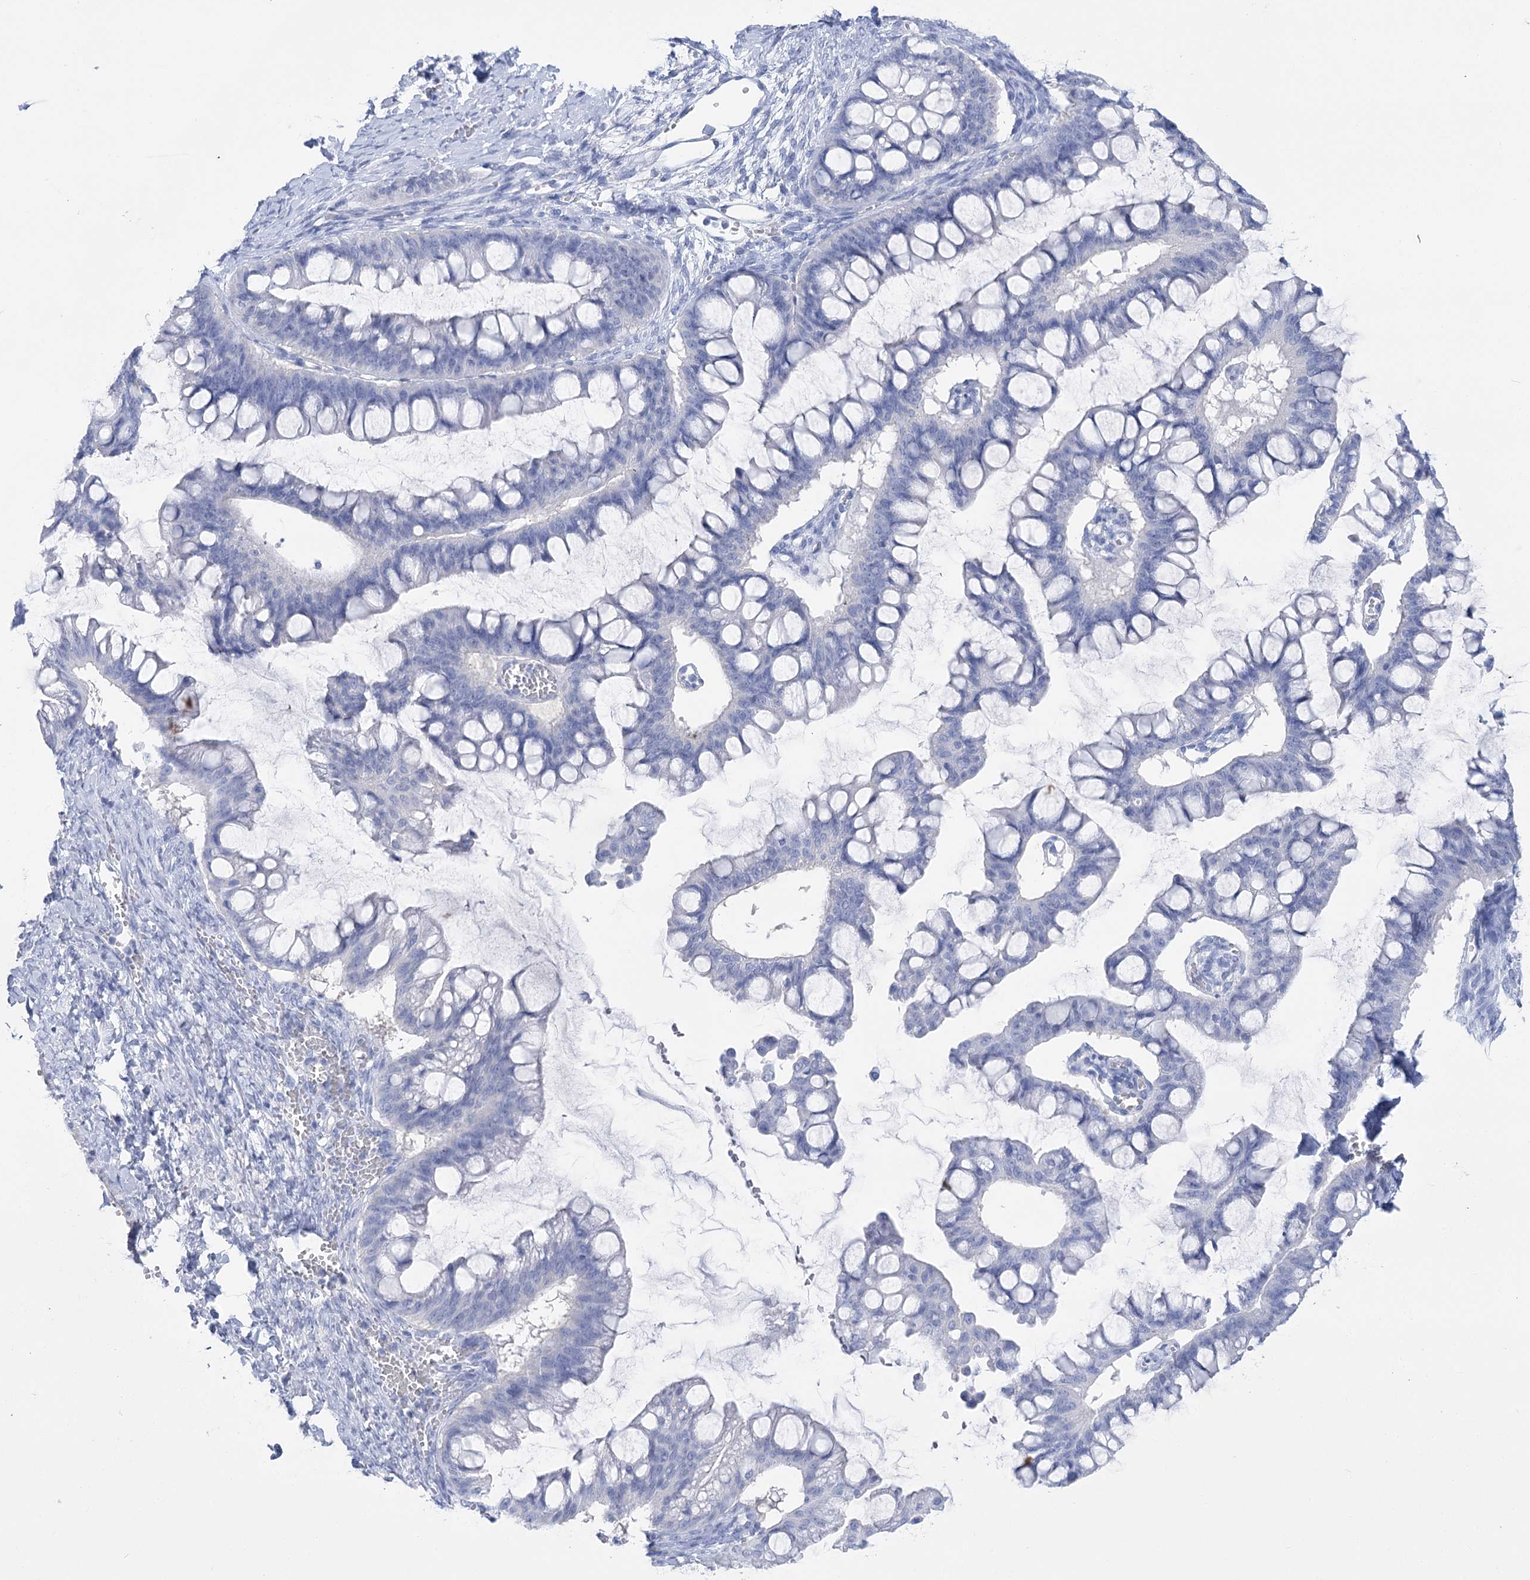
{"staining": {"intensity": "negative", "quantity": "none", "location": "none"}, "tissue": "ovarian cancer", "cell_type": "Tumor cells", "image_type": "cancer", "snomed": [{"axis": "morphology", "description": "Cystadenocarcinoma, mucinous, NOS"}, {"axis": "topography", "description": "Ovary"}], "caption": "Human ovarian cancer (mucinous cystadenocarcinoma) stained for a protein using immunohistochemistry exhibits no expression in tumor cells.", "gene": "PCDHA1", "patient": {"sex": "female", "age": 73}}